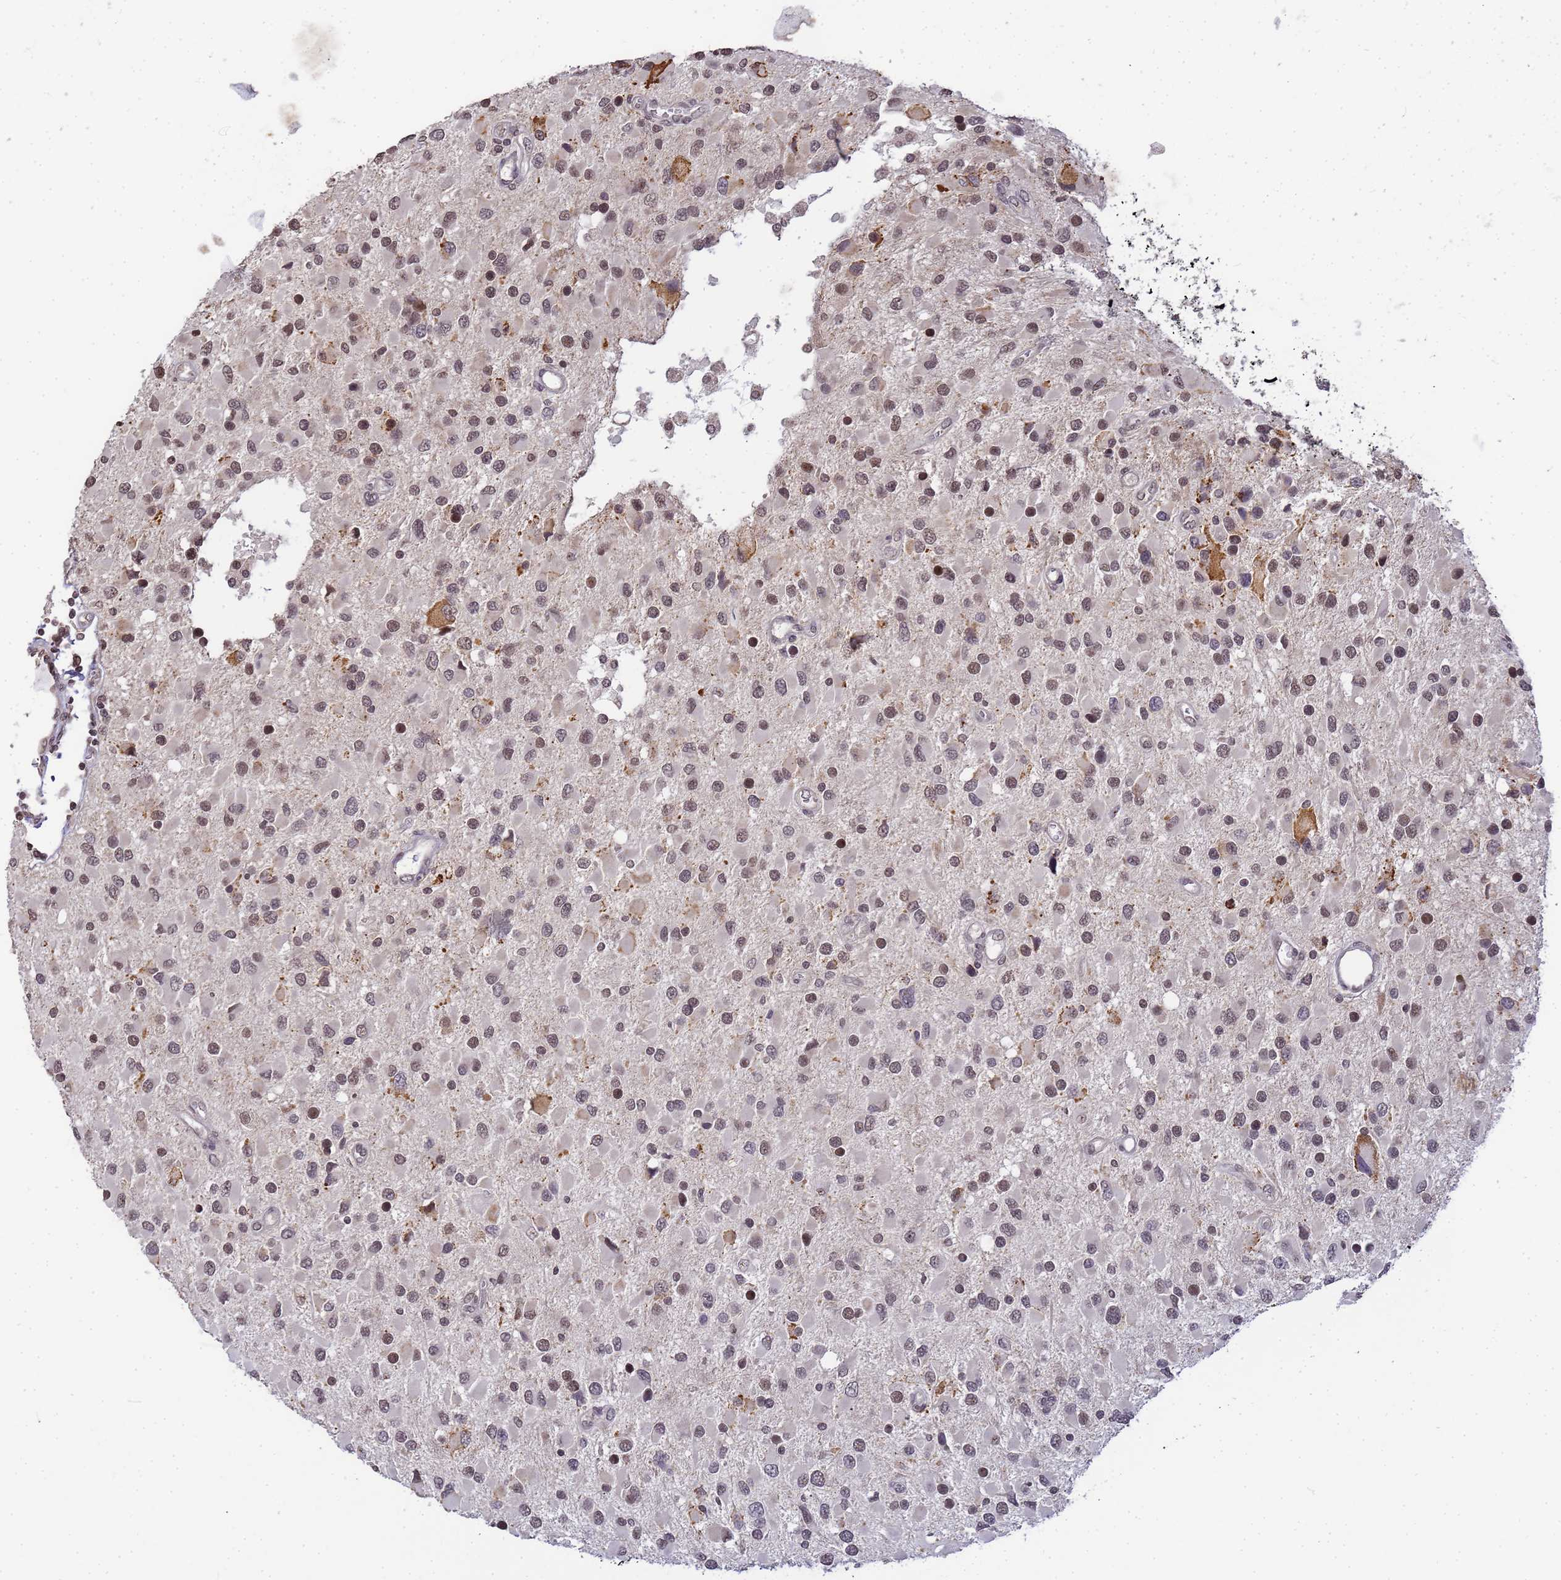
{"staining": {"intensity": "moderate", "quantity": "25%-75%", "location": "nuclear"}, "tissue": "glioma", "cell_type": "Tumor cells", "image_type": "cancer", "snomed": [{"axis": "morphology", "description": "Glioma, malignant, High grade"}, {"axis": "topography", "description": "Brain"}], "caption": "Brown immunohistochemical staining in glioma shows moderate nuclear expression in about 25%-75% of tumor cells.", "gene": "MYL7", "patient": {"sex": "male", "age": 53}}